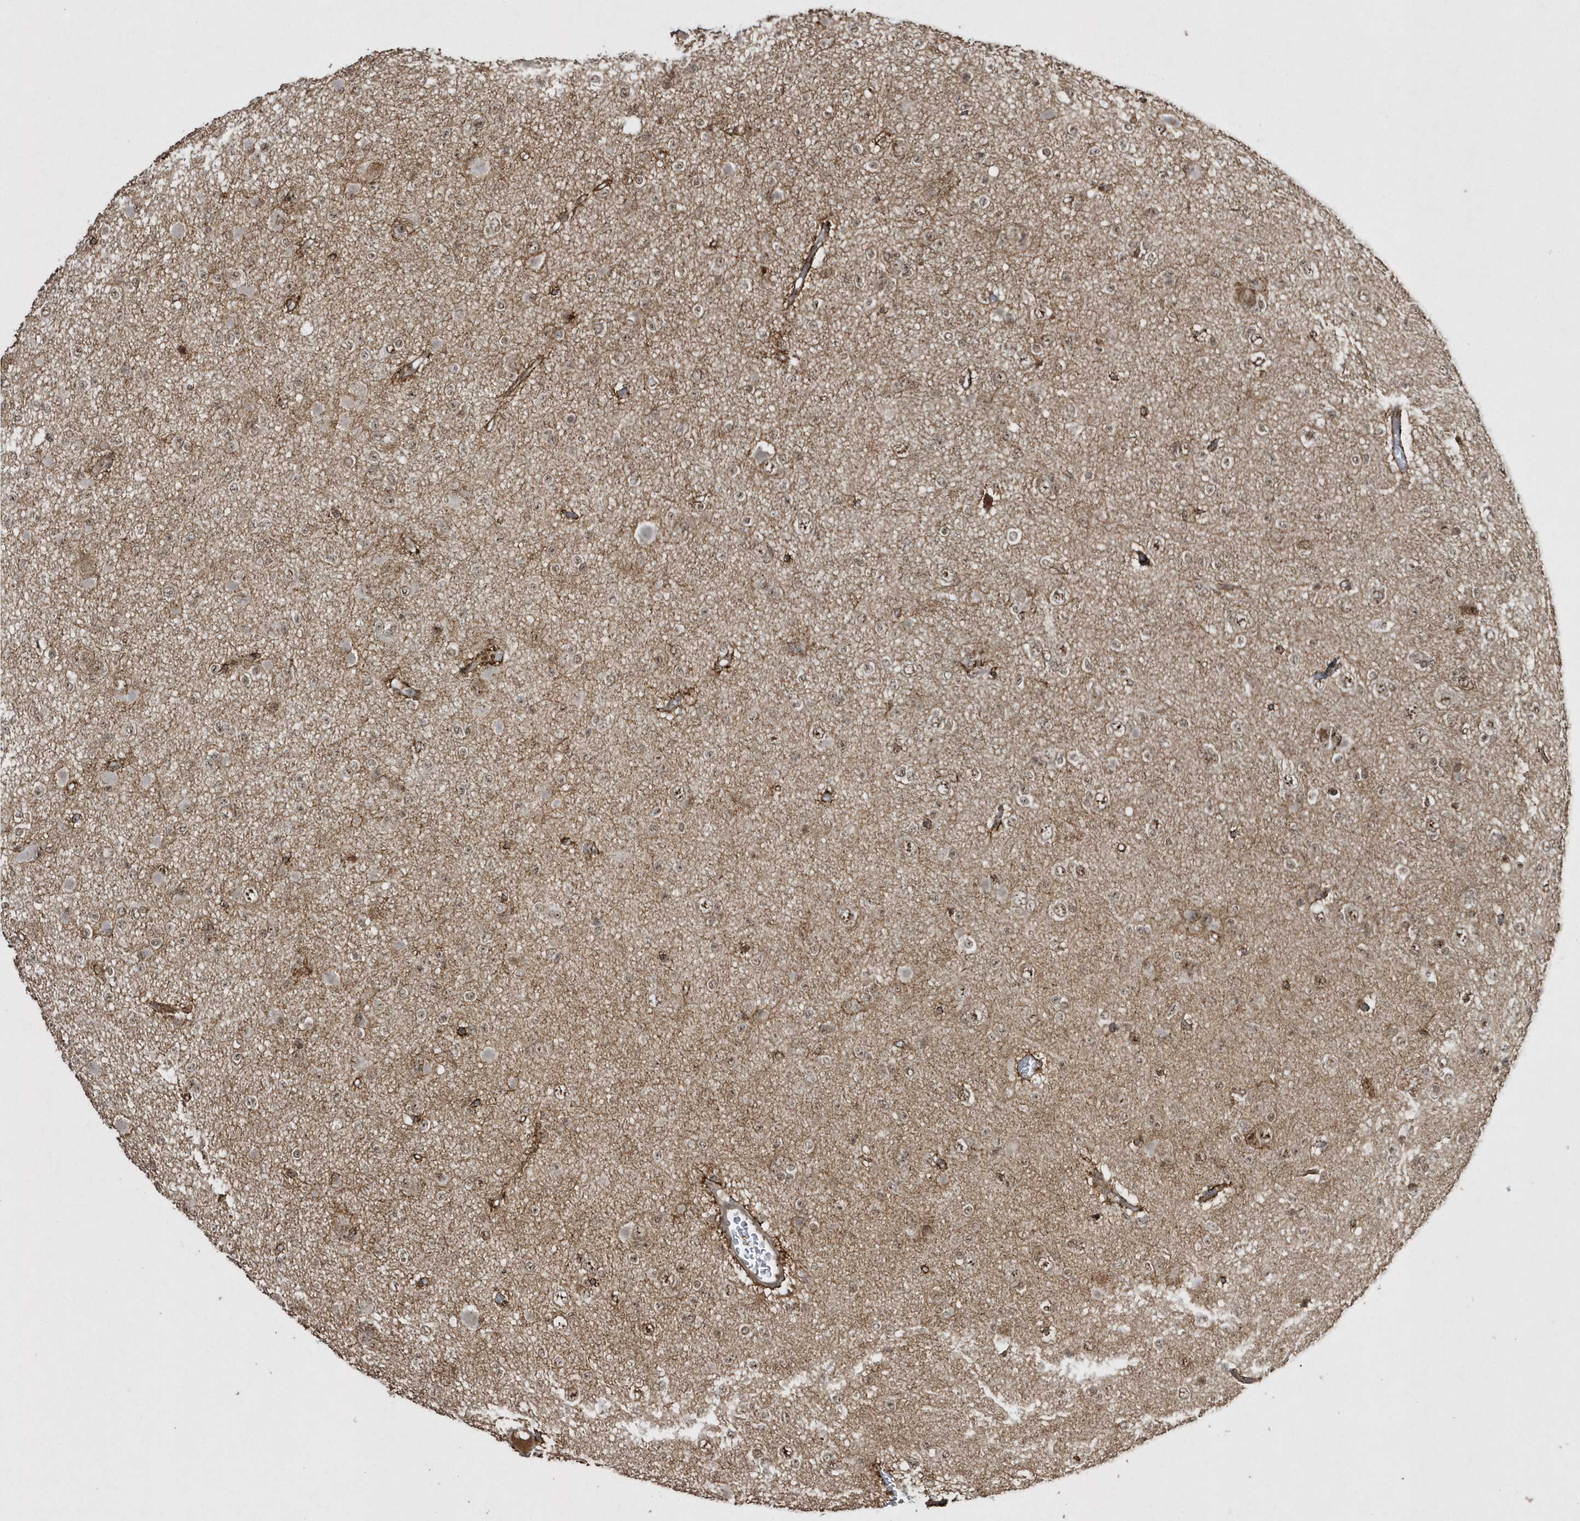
{"staining": {"intensity": "moderate", "quantity": ">75%", "location": "nuclear"}, "tissue": "glioma", "cell_type": "Tumor cells", "image_type": "cancer", "snomed": [{"axis": "morphology", "description": "Glioma, malignant, Low grade"}, {"axis": "topography", "description": "Brain"}], "caption": "The micrograph demonstrates a brown stain indicating the presence of a protein in the nuclear of tumor cells in glioma. (IHC, brightfield microscopy, high magnification).", "gene": "POLR3B", "patient": {"sex": "female", "age": 22}}